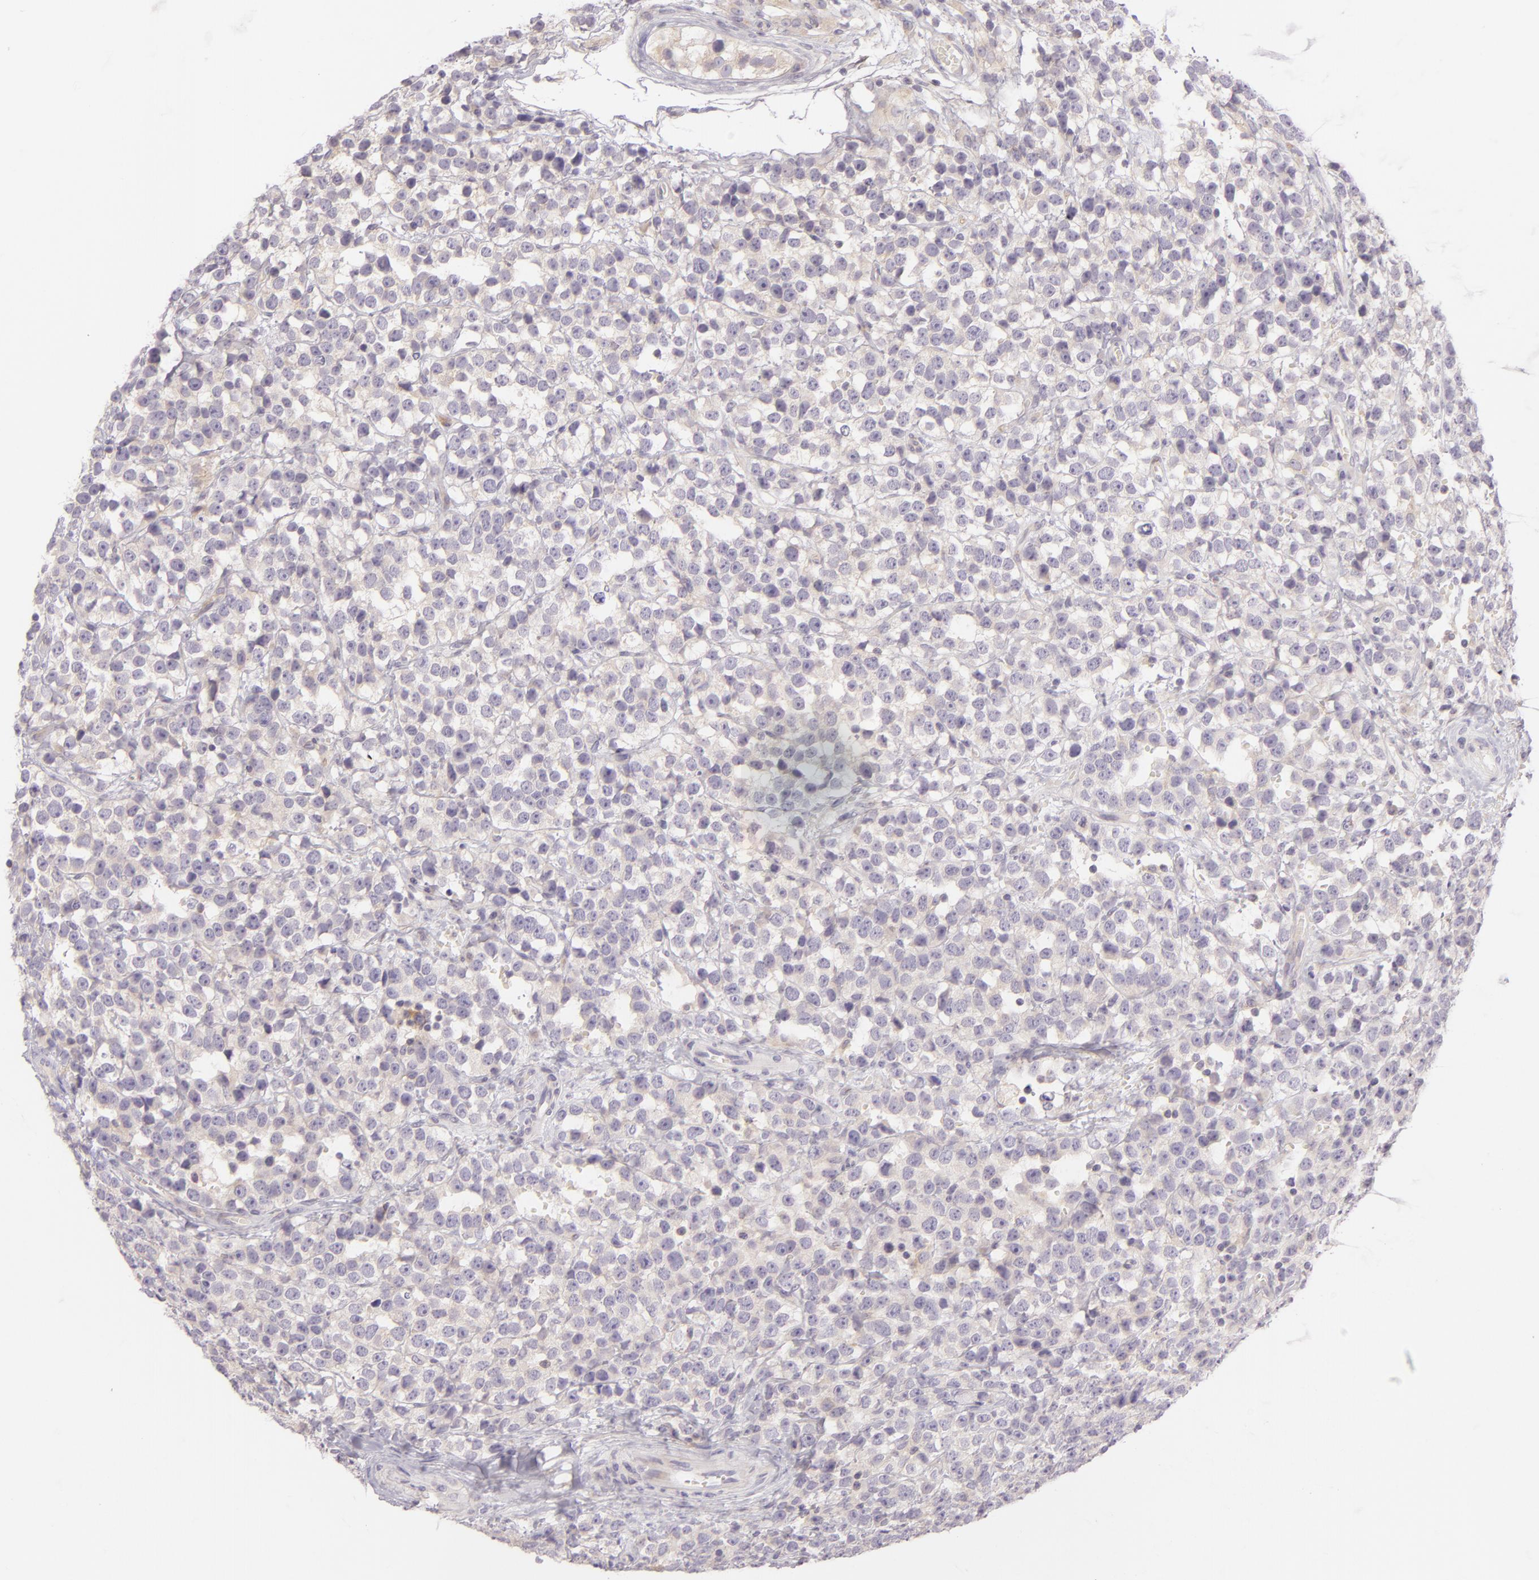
{"staining": {"intensity": "negative", "quantity": "none", "location": "none"}, "tissue": "testis cancer", "cell_type": "Tumor cells", "image_type": "cancer", "snomed": [{"axis": "morphology", "description": "Seminoma, NOS"}, {"axis": "topography", "description": "Testis"}], "caption": "This photomicrograph is of seminoma (testis) stained with IHC to label a protein in brown with the nuclei are counter-stained blue. There is no expression in tumor cells.", "gene": "ZC3H7B", "patient": {"sex": "male", "age": 25}}